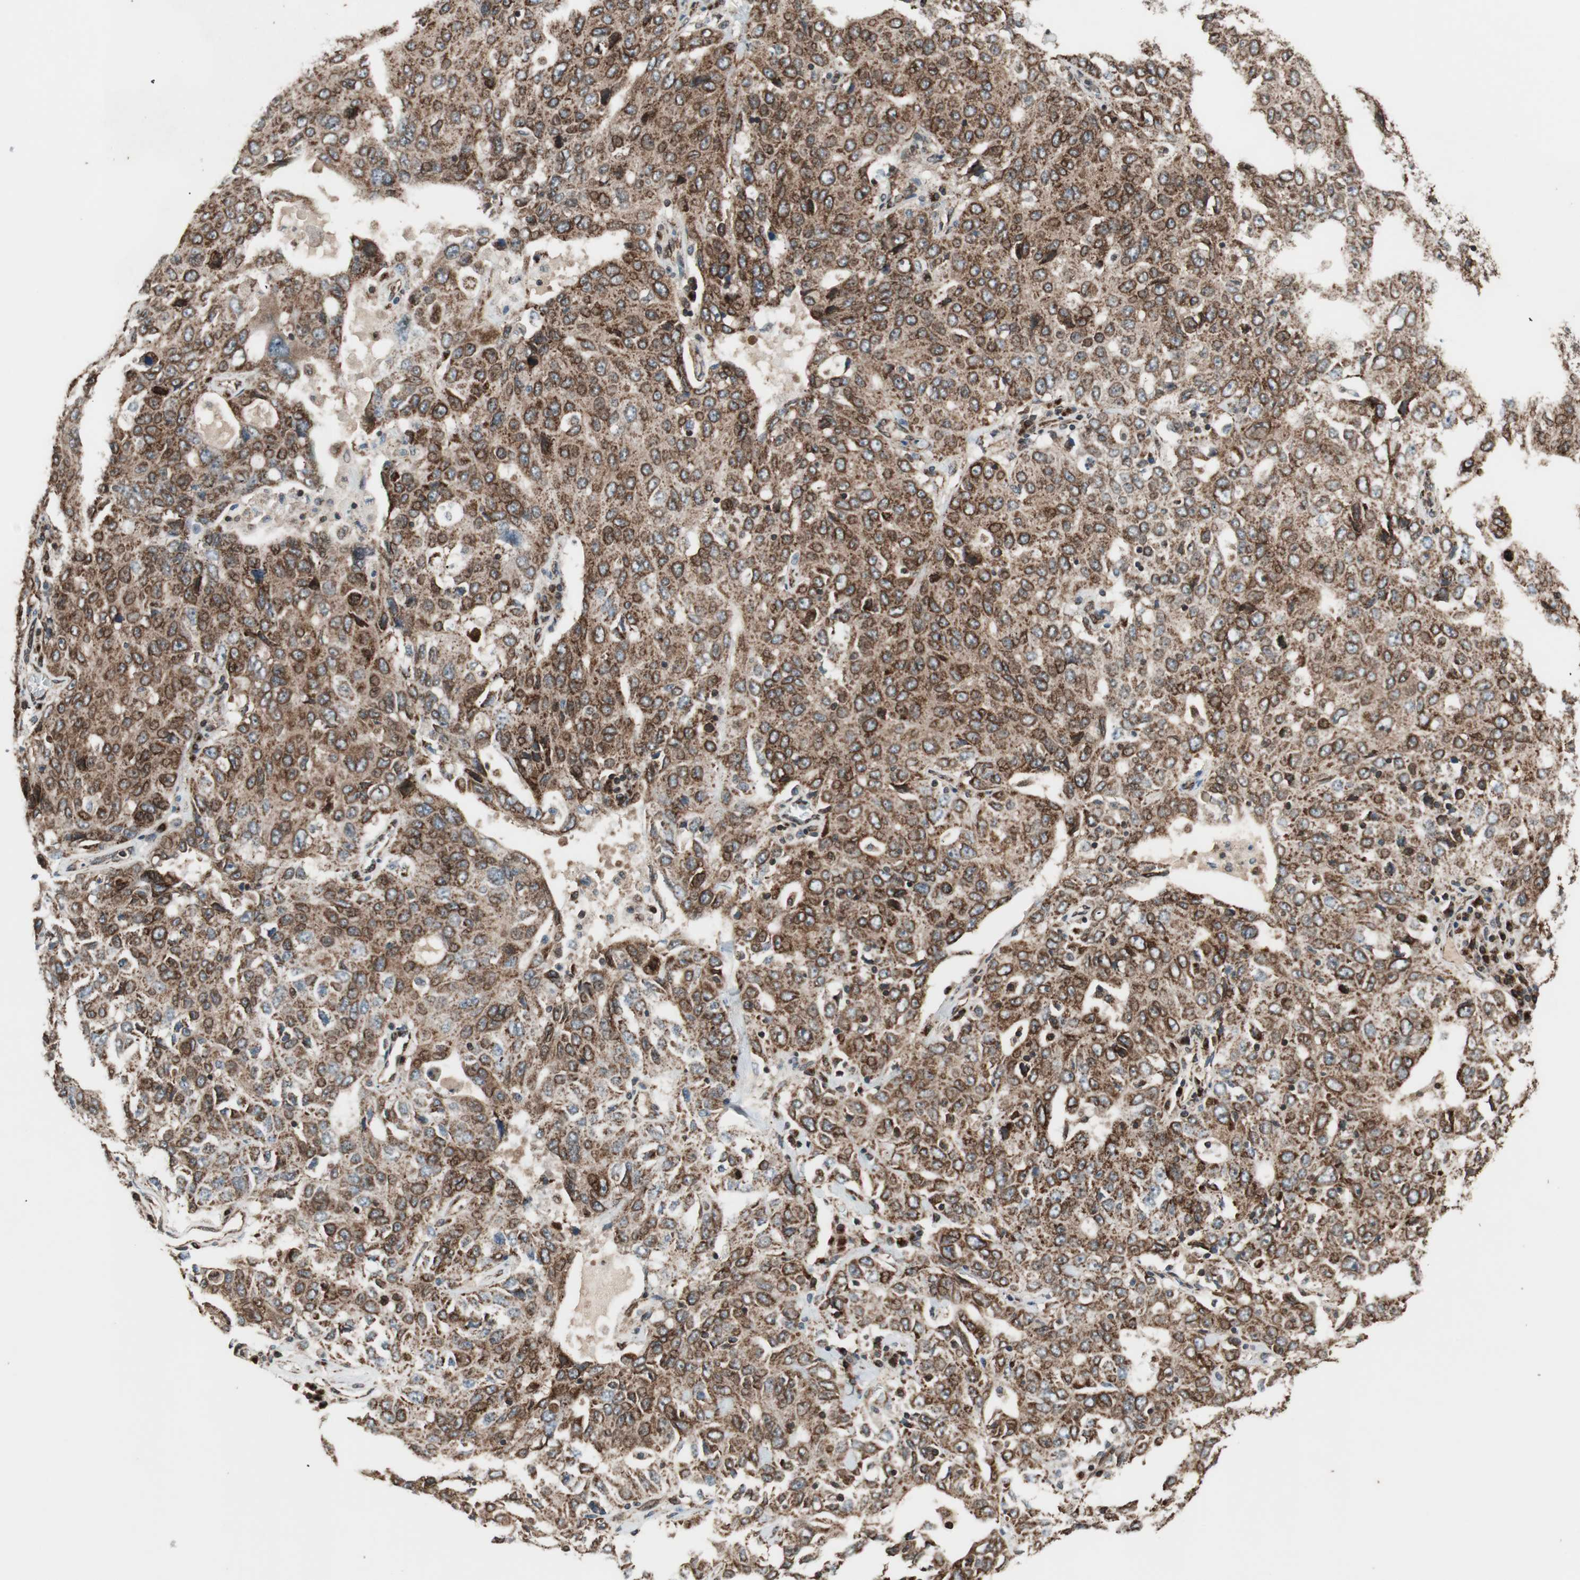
{"staining": {"intensity": "strong", "quantity": ">75%", "location": "cytoplasmic/membranous,nuclear"}, "tissue": "ovarian cancer", "cell_type": "Tumor cells", "image_type": "cancer", "snomed": [{"axis": "morphology", "description": "Carcinoma, endometroid"}, {"axis": "topography", "description": "Ovary"}], "caption": "DAB (3,3'-diaminobenzidine) immunohistochemical staining of human ovarian endometroid carcinoma exhibits strong cytoplasmic/membranous and nuclear protein positivity in about >75% of tumor cells.", "gene": "NUP62", "patient": {"sex": "female", "age": 62}}